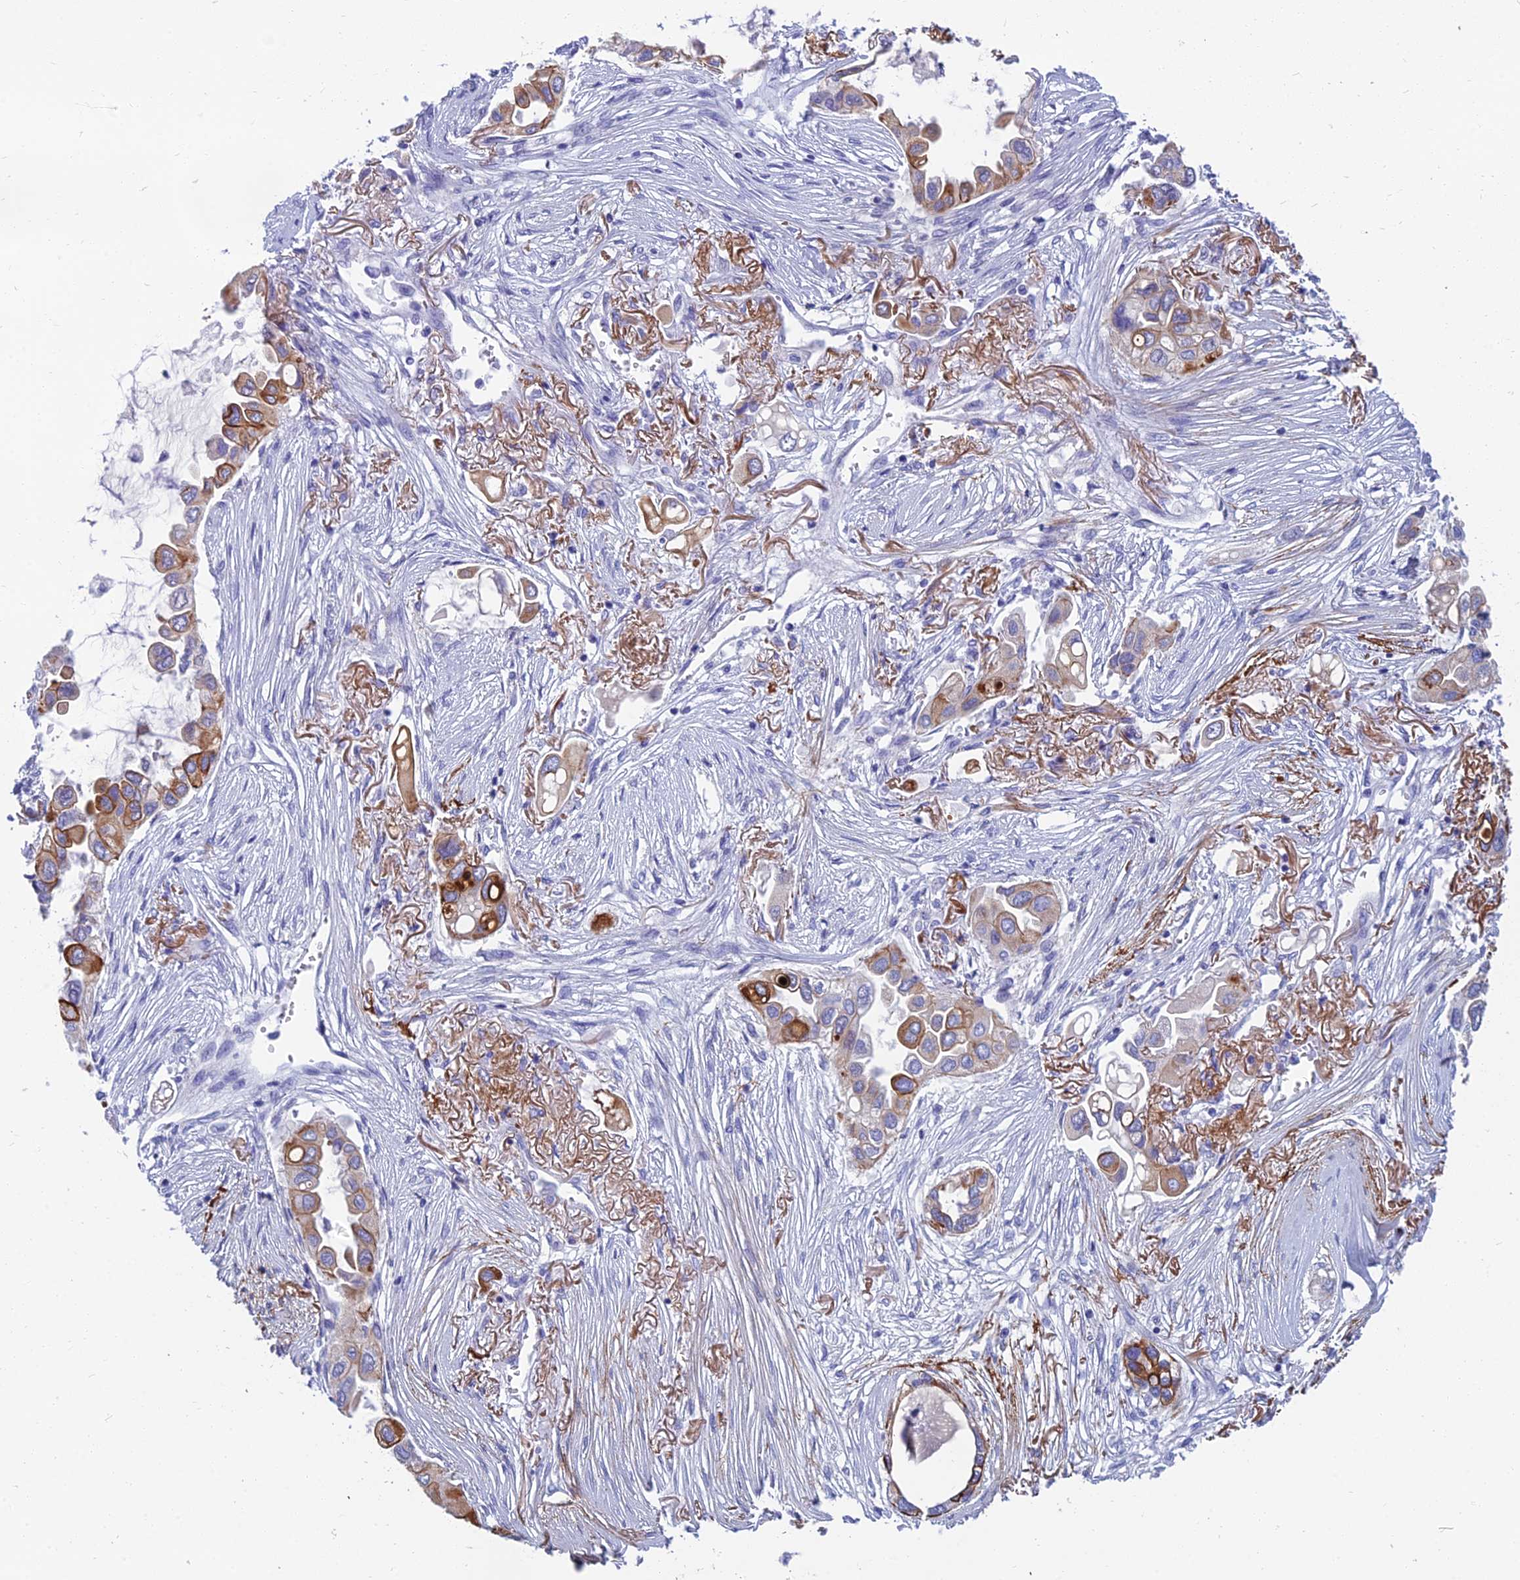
{"staining": {"intensity": "moderate", "quantity": "25%-75%", "location": "cytoplasmic/membranous"}, "tissue": "lung cancer", "cell_type": "Tumor cells", "image_type": "cancer", "snomed": [{"axis": "morphology", "description": "Adenocarcinoma, NOS"}, {"axis": "topography", "description": "Lung"}], "caption": "Immunohistochemical staining of lung cancer exhibits medium levels of moderate cytoplasmic/membranous protein positivity in about 25%-75% of tumor cells.", "gene": "SPTLC3", "patient": {"sex": "female", "age": 76}}